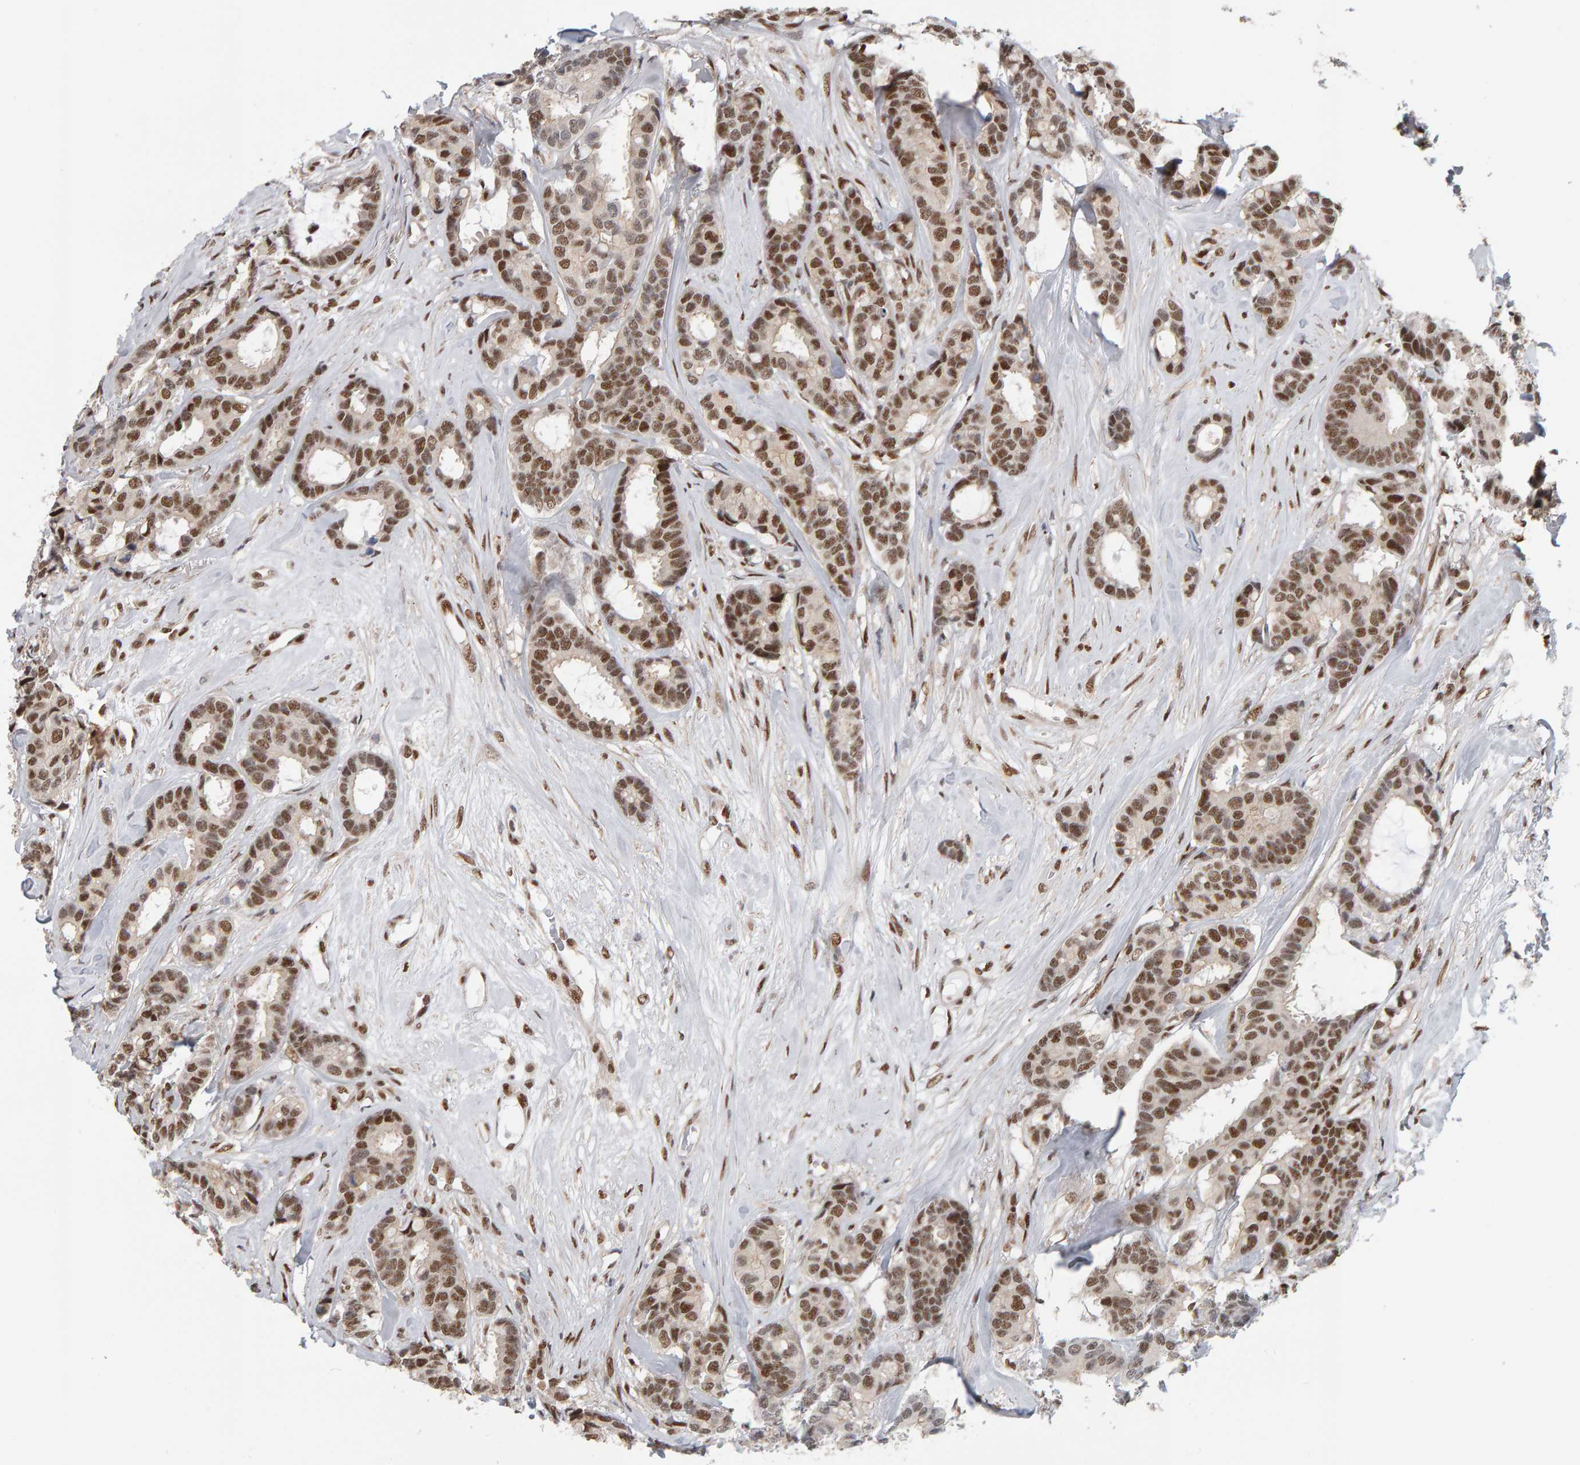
{"staining": {"intensity": "moderate", "quantity": ">75%", "location": "nuclear"}, "tissue": "breast cancer", "cell_type": "Tumor cells", "image_type": "cancer", "snomed": [{"axis": "morphology", "description": "Duct carcinoma"}, {"axis": "topography", "description": "Breast"}], "caption": "Human breast intraductal carcinoma stained for a protein (brown) shows moderate nuclear positive expression in about >75% of tumor cells.", "gene": "ATF7IP", "patient": {"sex": "female", "age": 87}}